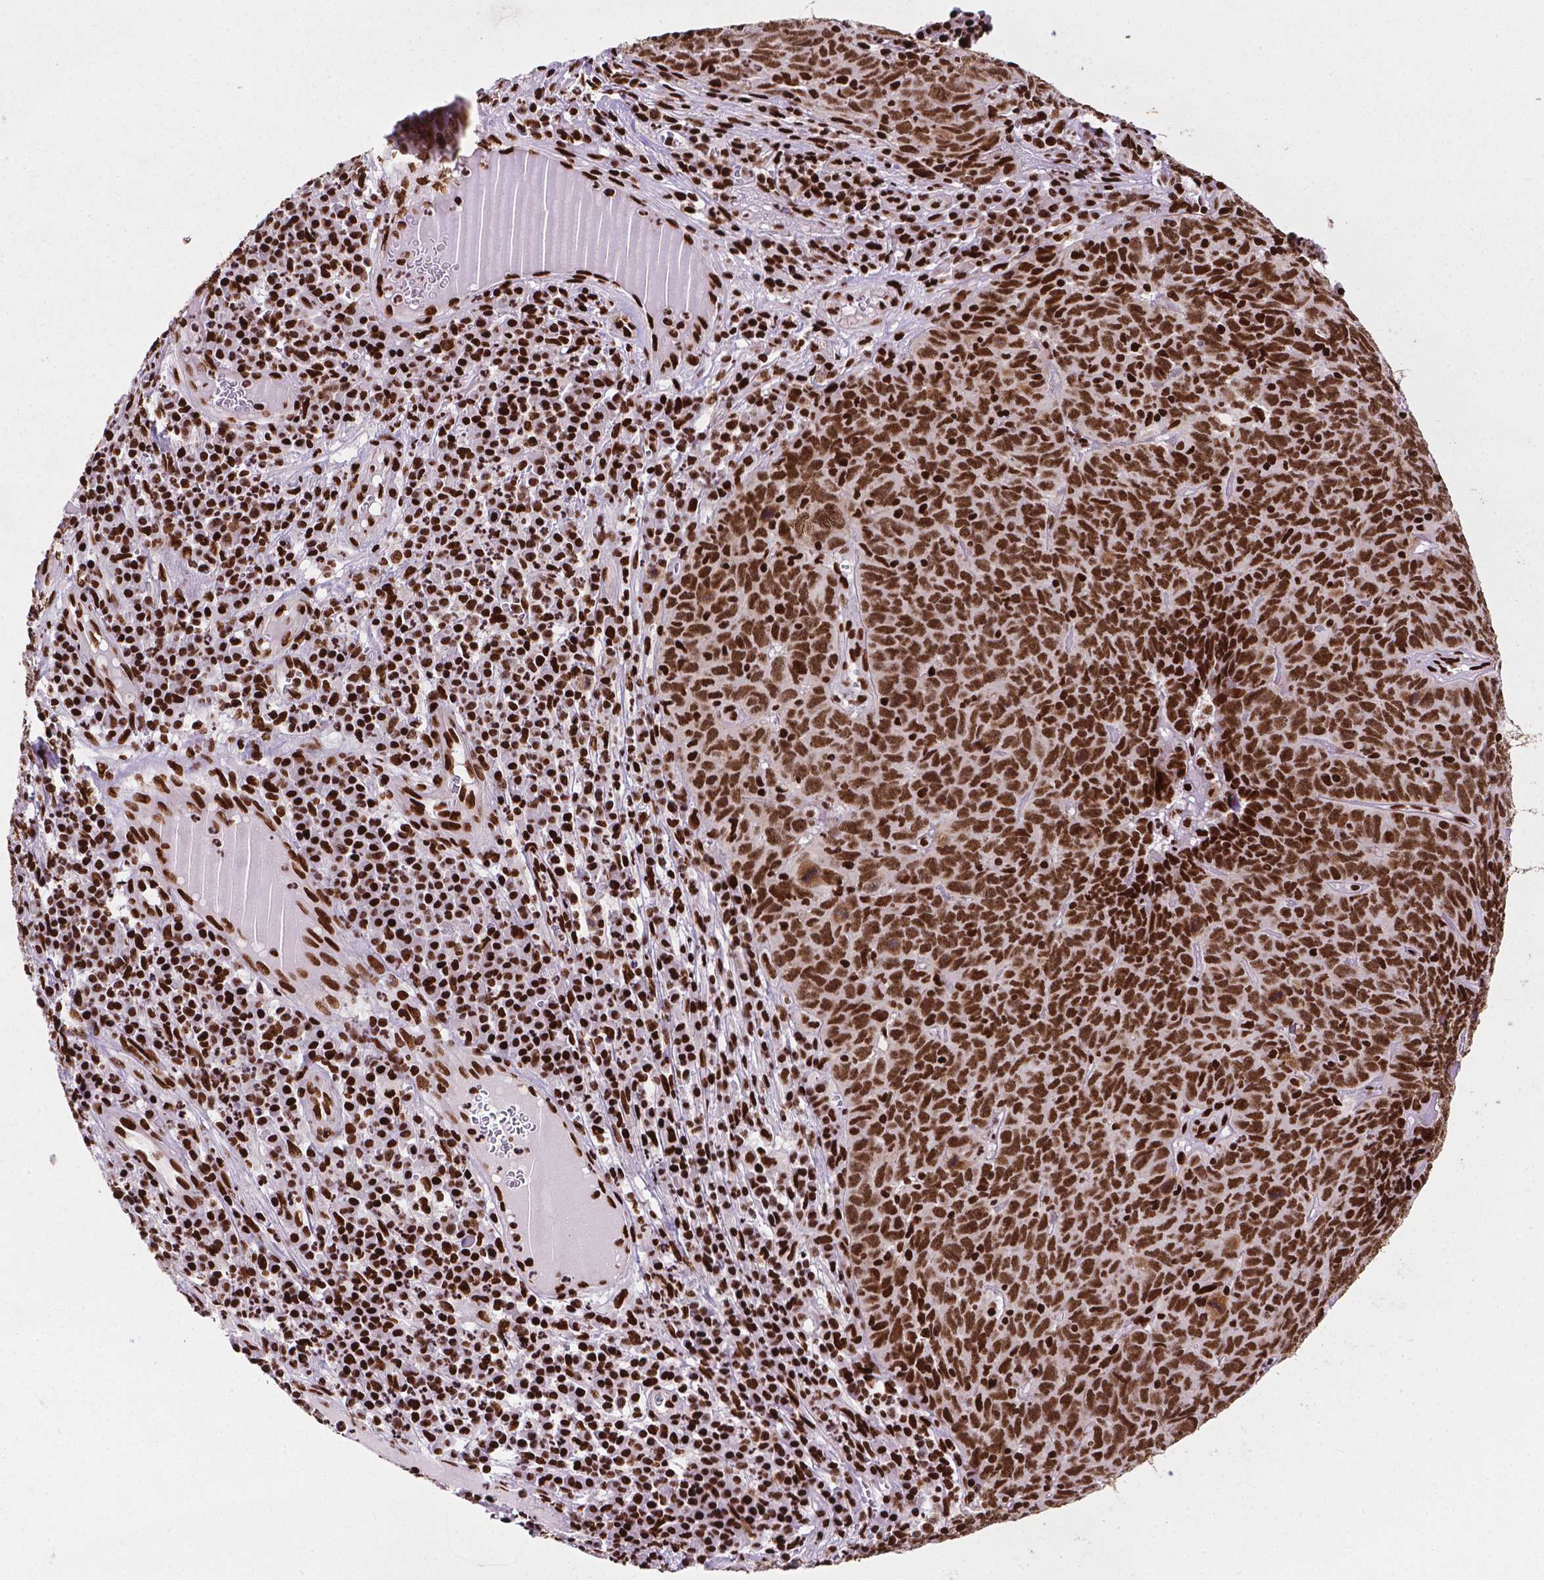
{"staining": {"intensity": "strong", "quantity": ">75%", "location": "nuclear"}, "tissue": "skin cancer", "cell_type": "Tumor cells", "image_type": "cancer", "snomed": [{"axis": "morphology", "description": "Squamous cell carcinoma, NOS"}, {"axis": "topography", "description": "Skin"}, {"axis": "topography", "description": "Anal"}], "caption": "This image reveals IHC staining of skin squamous cell carcinoma, with high strong nuclear staining in about >75% of tumor cells.", "gene": "SMIM5", "patient": {"sex": "female", "age": 51}}